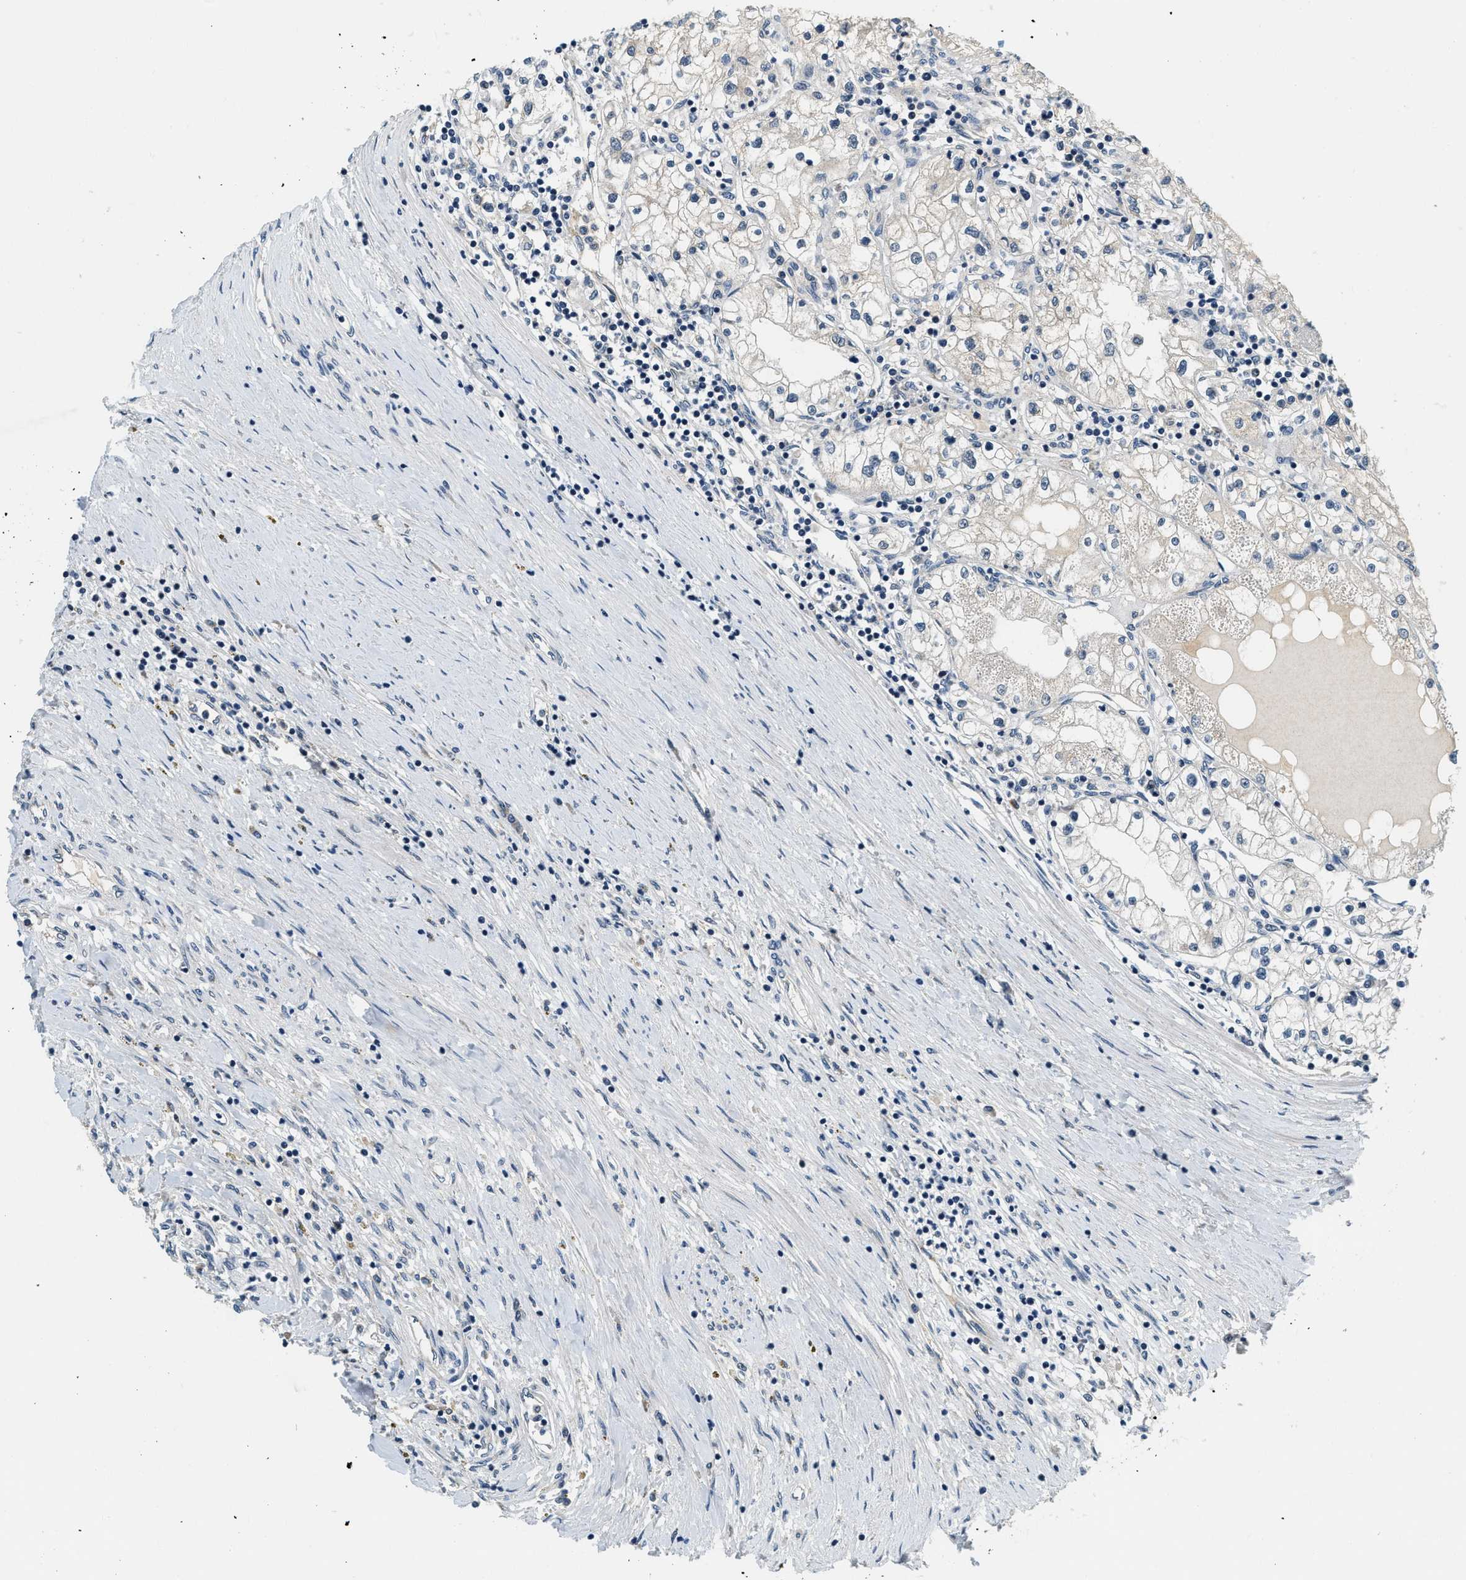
{"staining": {"intensity": "negative", "quantity": "none", "location": "none"}, "tissue": "renal cancer", "cell_type": "Tumor cells", "image_type": "cancer", "snomed": [{"axis": "morphology", "description": "Adenocarcinoma, NOS"}, {"axis": "topography", "description": "Kidney"}], "caption": "There is no significant staining in tumor cells of renal adenocarcinoma. Brightfield microscopy of IHC stained with DAB (brown) and hematoxylin (blue), captured at high magnification.", "gene": "YAE1", "patient": {"sex": "male", "age": 68}}